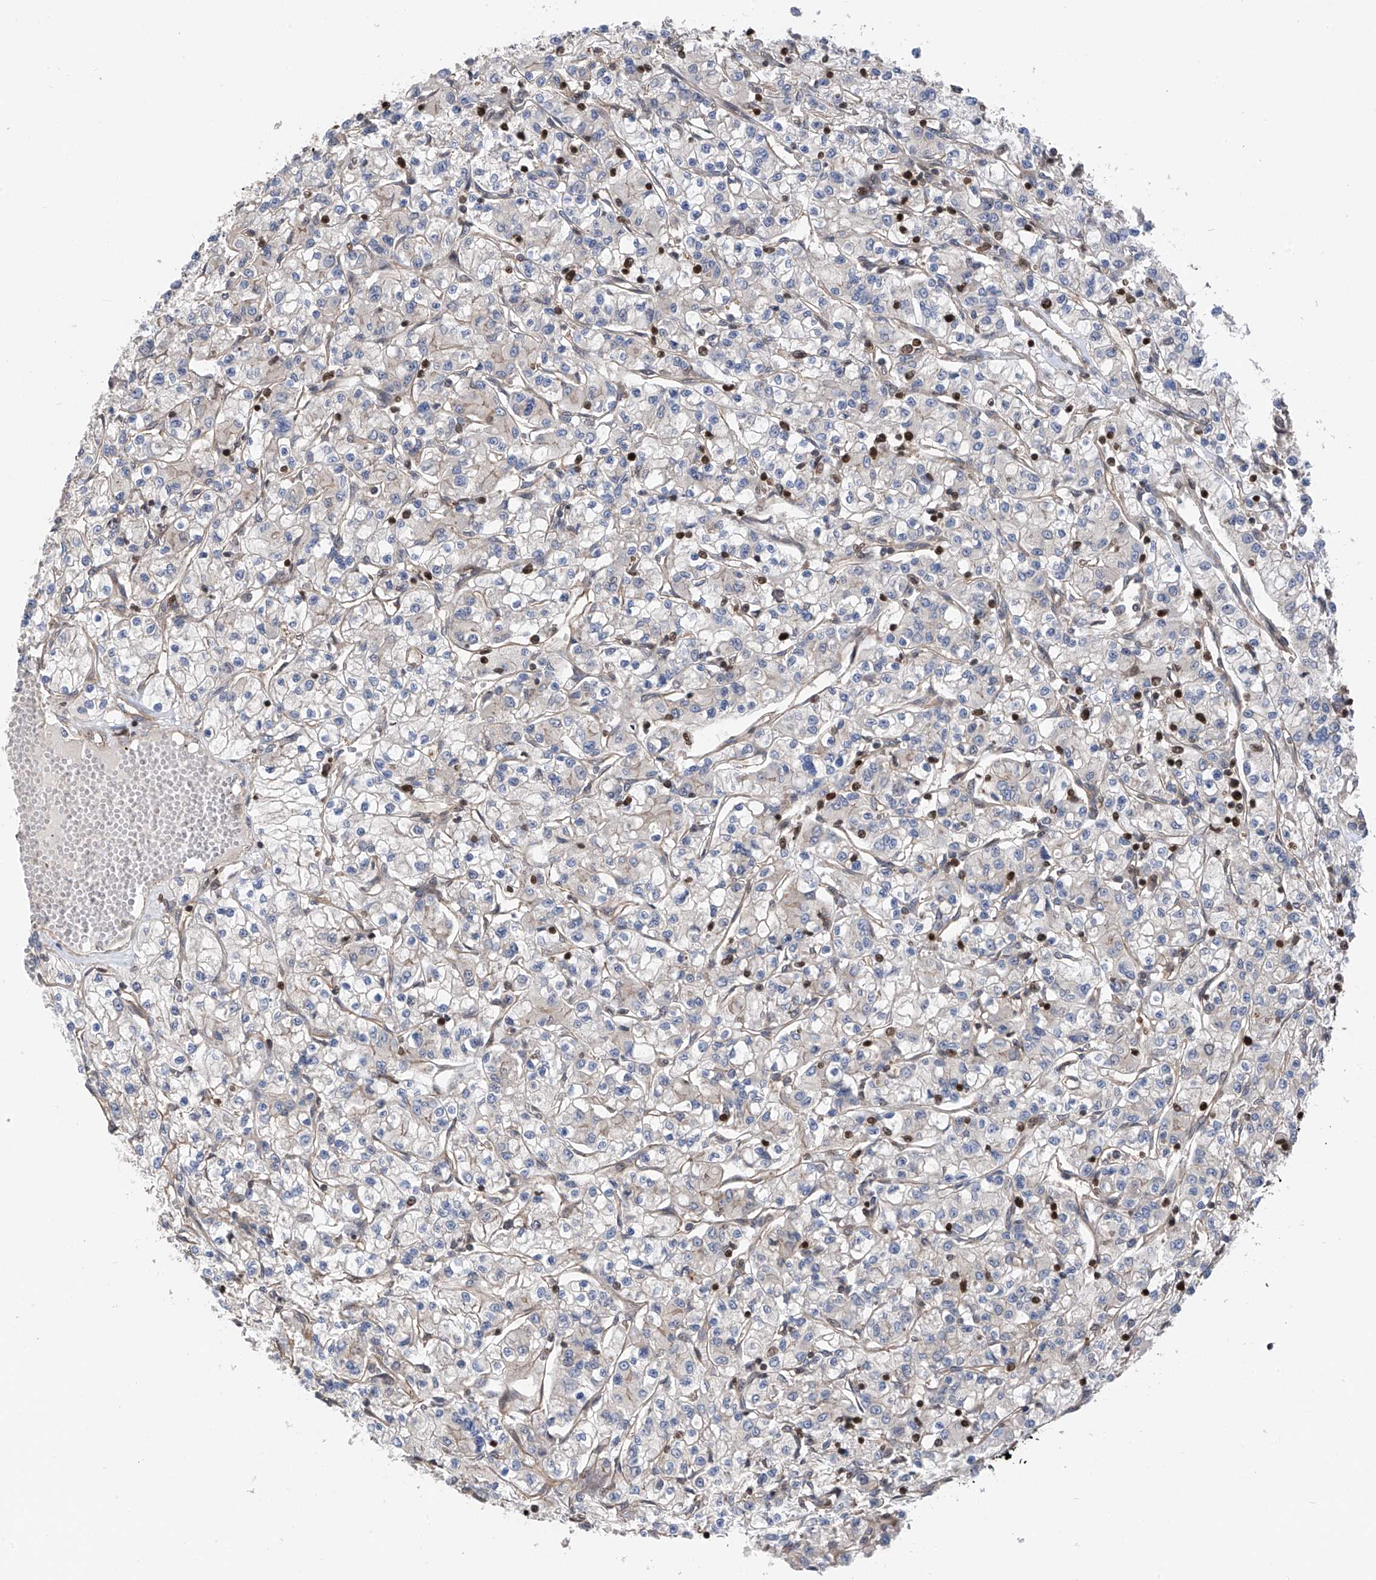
{"staining": {"intensity": "negative", "quantity": "none", "location": "none"}, "tissue": "renal cancer", "cell_type": "Tumor cells", "image_type": "cancer", "snomed": [{"axis": "morphology", "description": "Adenocarcinoma, NOS"}, {"axis": "topography", "description": "Kidney"}], "caption": "The micrograph reveals no significant staining in tumor cells of adenocarcinoma (renal).", "gene": "DNAJC9", "patient": {"sex": "female", "age": 59}}